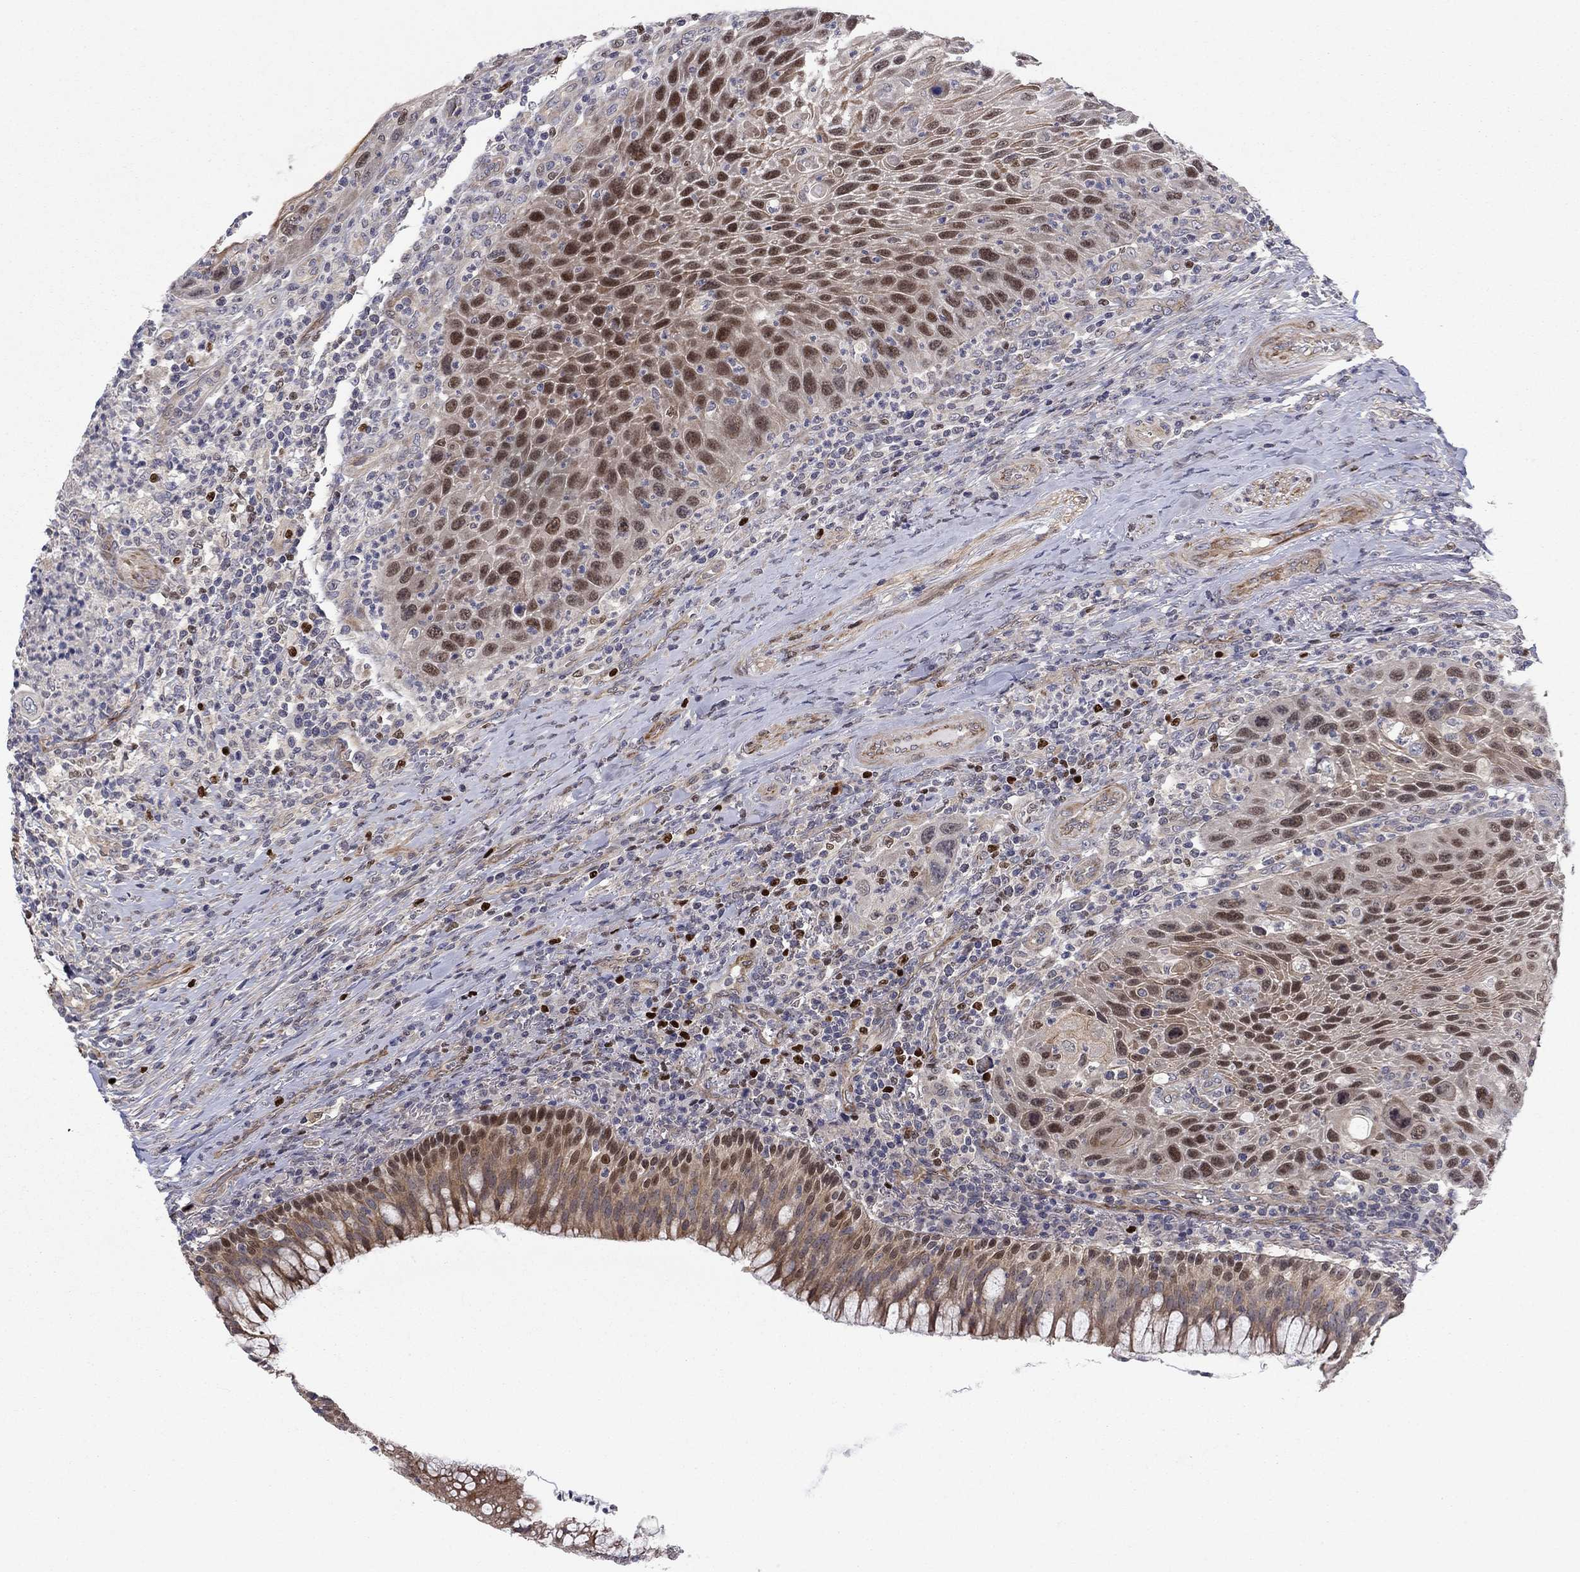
{"staining": {"intensity": "strong", "quantity": "25%-75%", "location": "nuclear"}, "tissue": "head and neck cancer", "cell_type": "Tumor cells", "image_type": "cancer", "snomed": [{"axis": "morphology", "description": "Squamous cell carcinoma, NOS"}, {"axis": "topography", "description": "Head-Neck"}], "caption": "Immunohistochemistry (DAB (3,3'-diaminobenzidine)) staining of human head and neck cancer (squamous cell carcinoma) displays strong nuclear protein expression in approximately 25%-75% of tumor cells.", "gene": "BCL11A", "patient": {"sex": "male", "age": 69}}